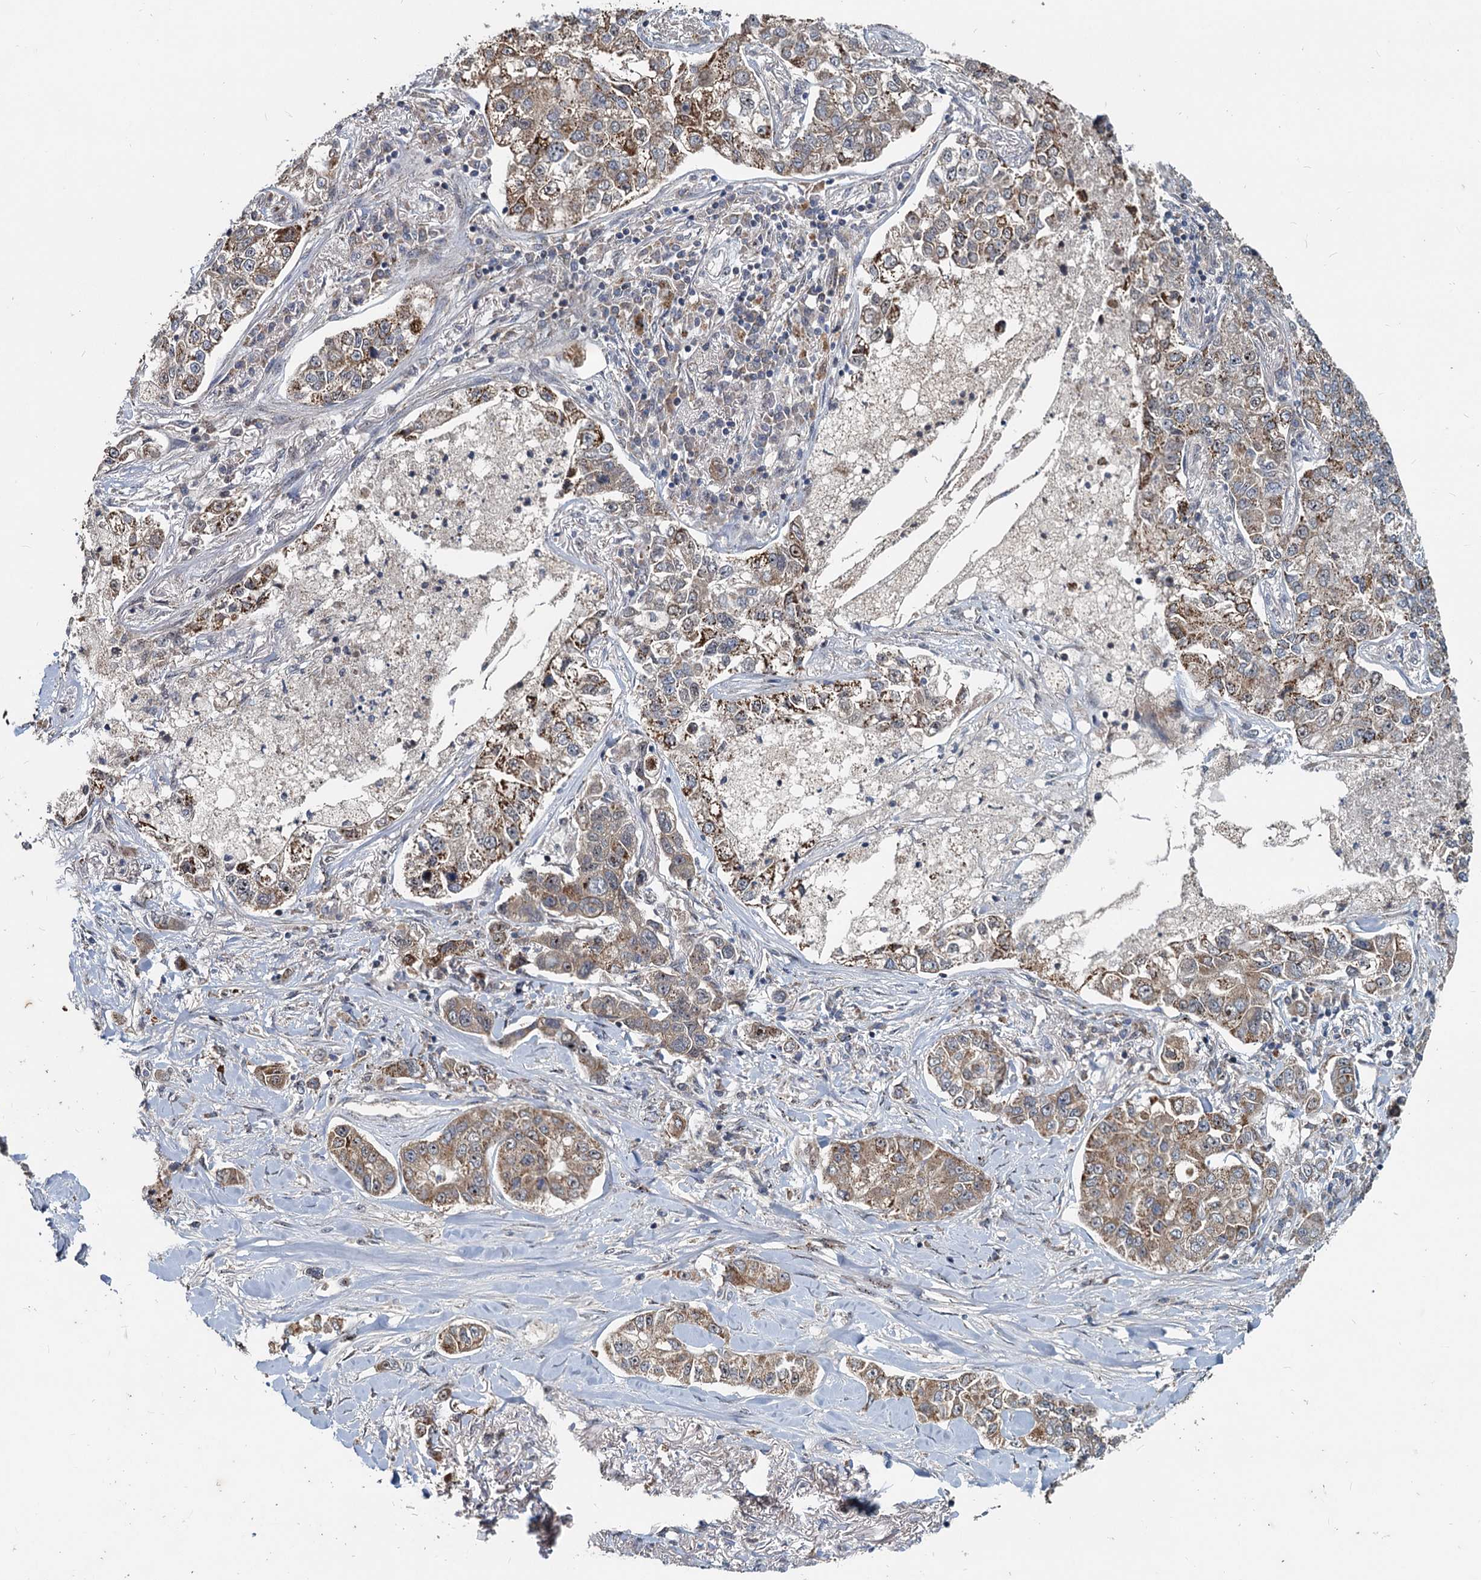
{"staining": {"intensity": "moderate", "quantity": ">75%", "location": "cytoplasmic/membranous"}, "tissue": "lung cancer", "cell_type": "Tumor cells", "image_type": "cancer", "snomed": [{"axis": "morphology", "description": "Adenocarcinoma, NOS"}, {"axis": "topography", "description": "Lung"}], "caption": "IHC of human adenocarcinoma (lung) shows medium levels of moderate cytoplasmic/membranous staining in approximately >75% of tumor cells. The protein of interest is shown in brown color, while the nuclei are stained blue.", "gene": "RITA1", "patient": {"sex": "male", "age": 49}}